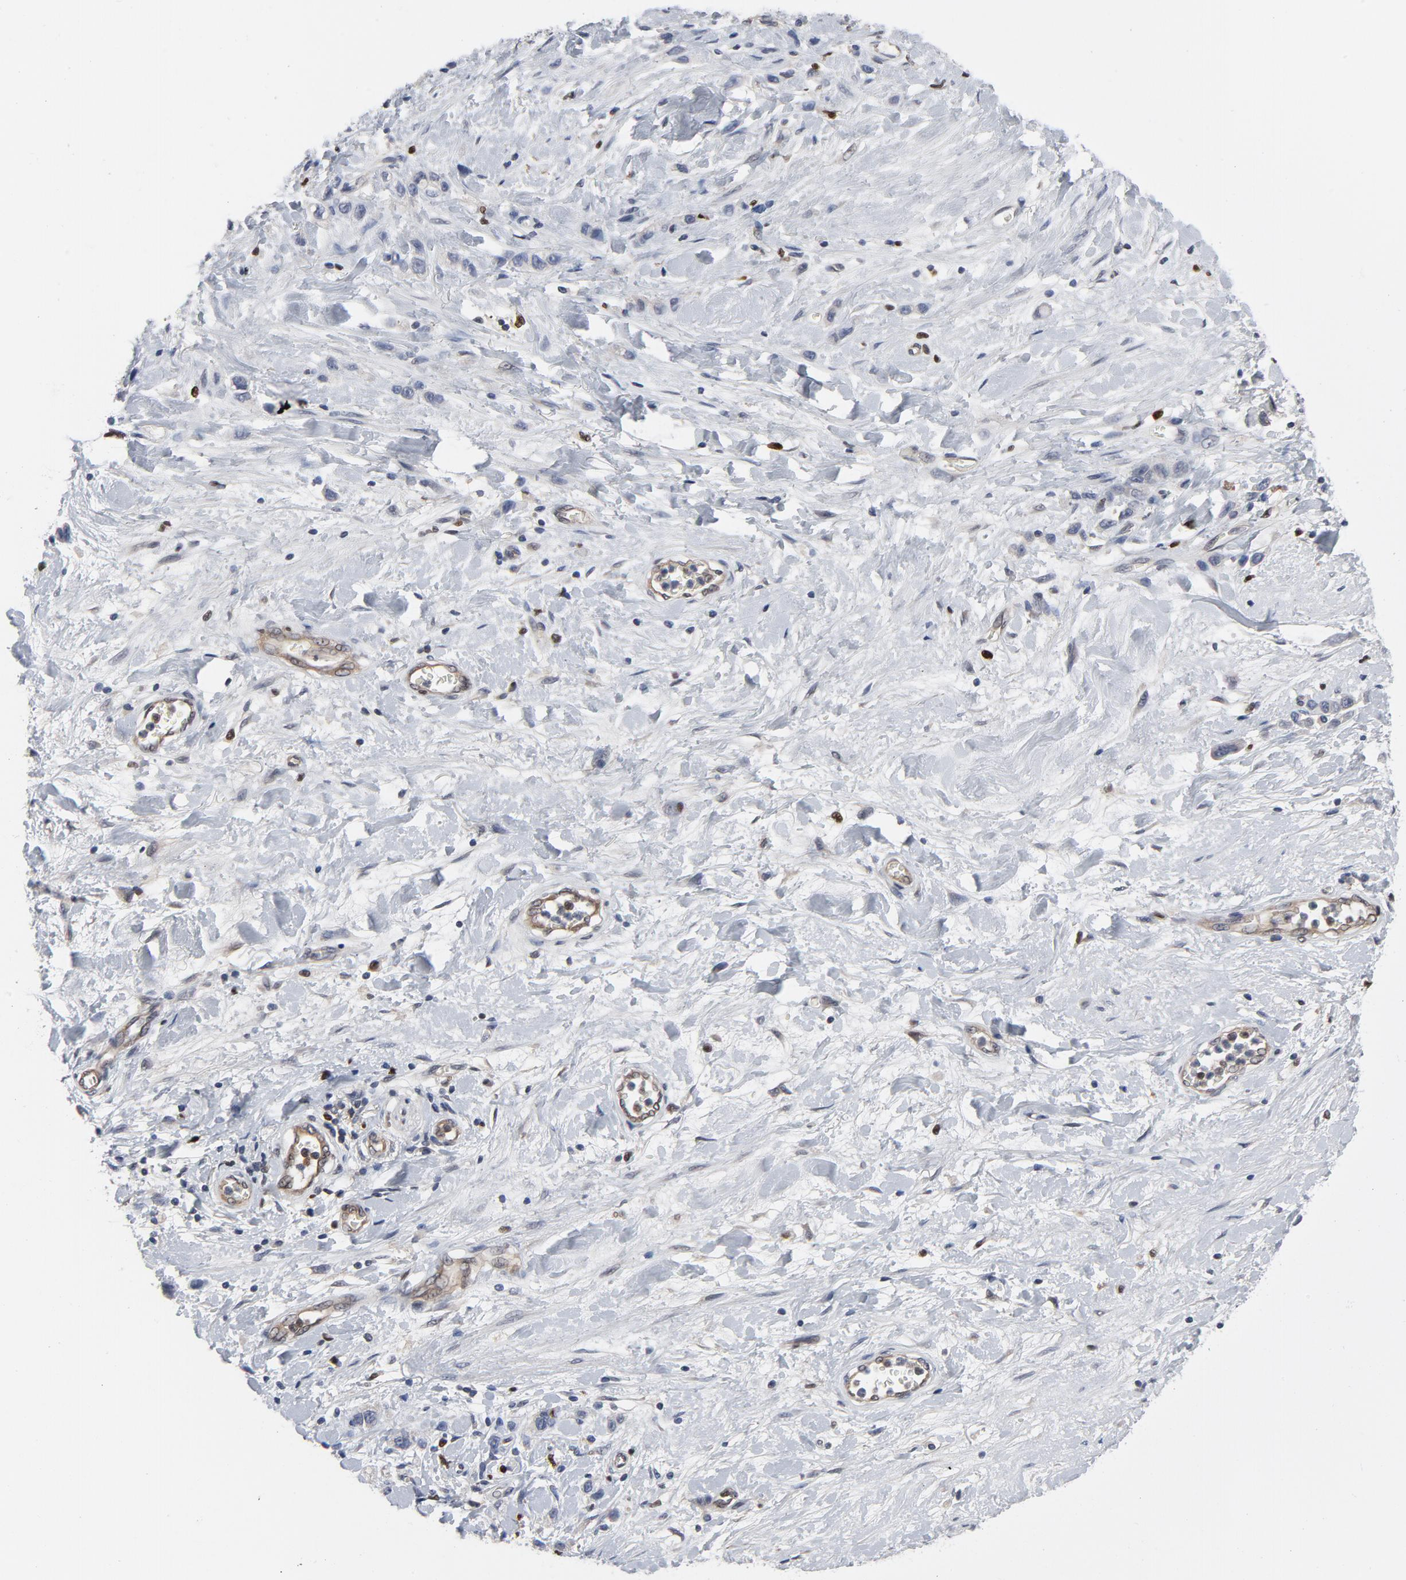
{"staining": {"intensity": "negative", "quantity": "none", "location": "none"}, "tissue": "stomach cancer", "cell_type": "Tumor cells", "image_type": "cancer", "snomed": [{"axis": "morphology", "description": "Normal tissue, NOS"}, {"axis": "morphology", "description": "Adenocarcinoma, NOS"}, {"axis": "morphology", "description": "Adenocarcinoma, High grade"}, {"axis": "topography", "description": "Stomach, upper"}, {"axis": "topography", "description": "Stomach"}], "caption": "IHC image of adenocarcinoma (stomach) stained for a protein (brown), which shows no positivity in tumor cells. Brightfield microscopy of immunohistochemistry stained with DAB (3,3'-diaminobenzidine) (brown) and hematoxylin (blue), captured at high magnification.", "gene": "NFKB1", "patient": {"sex": "female", "age": 65}}